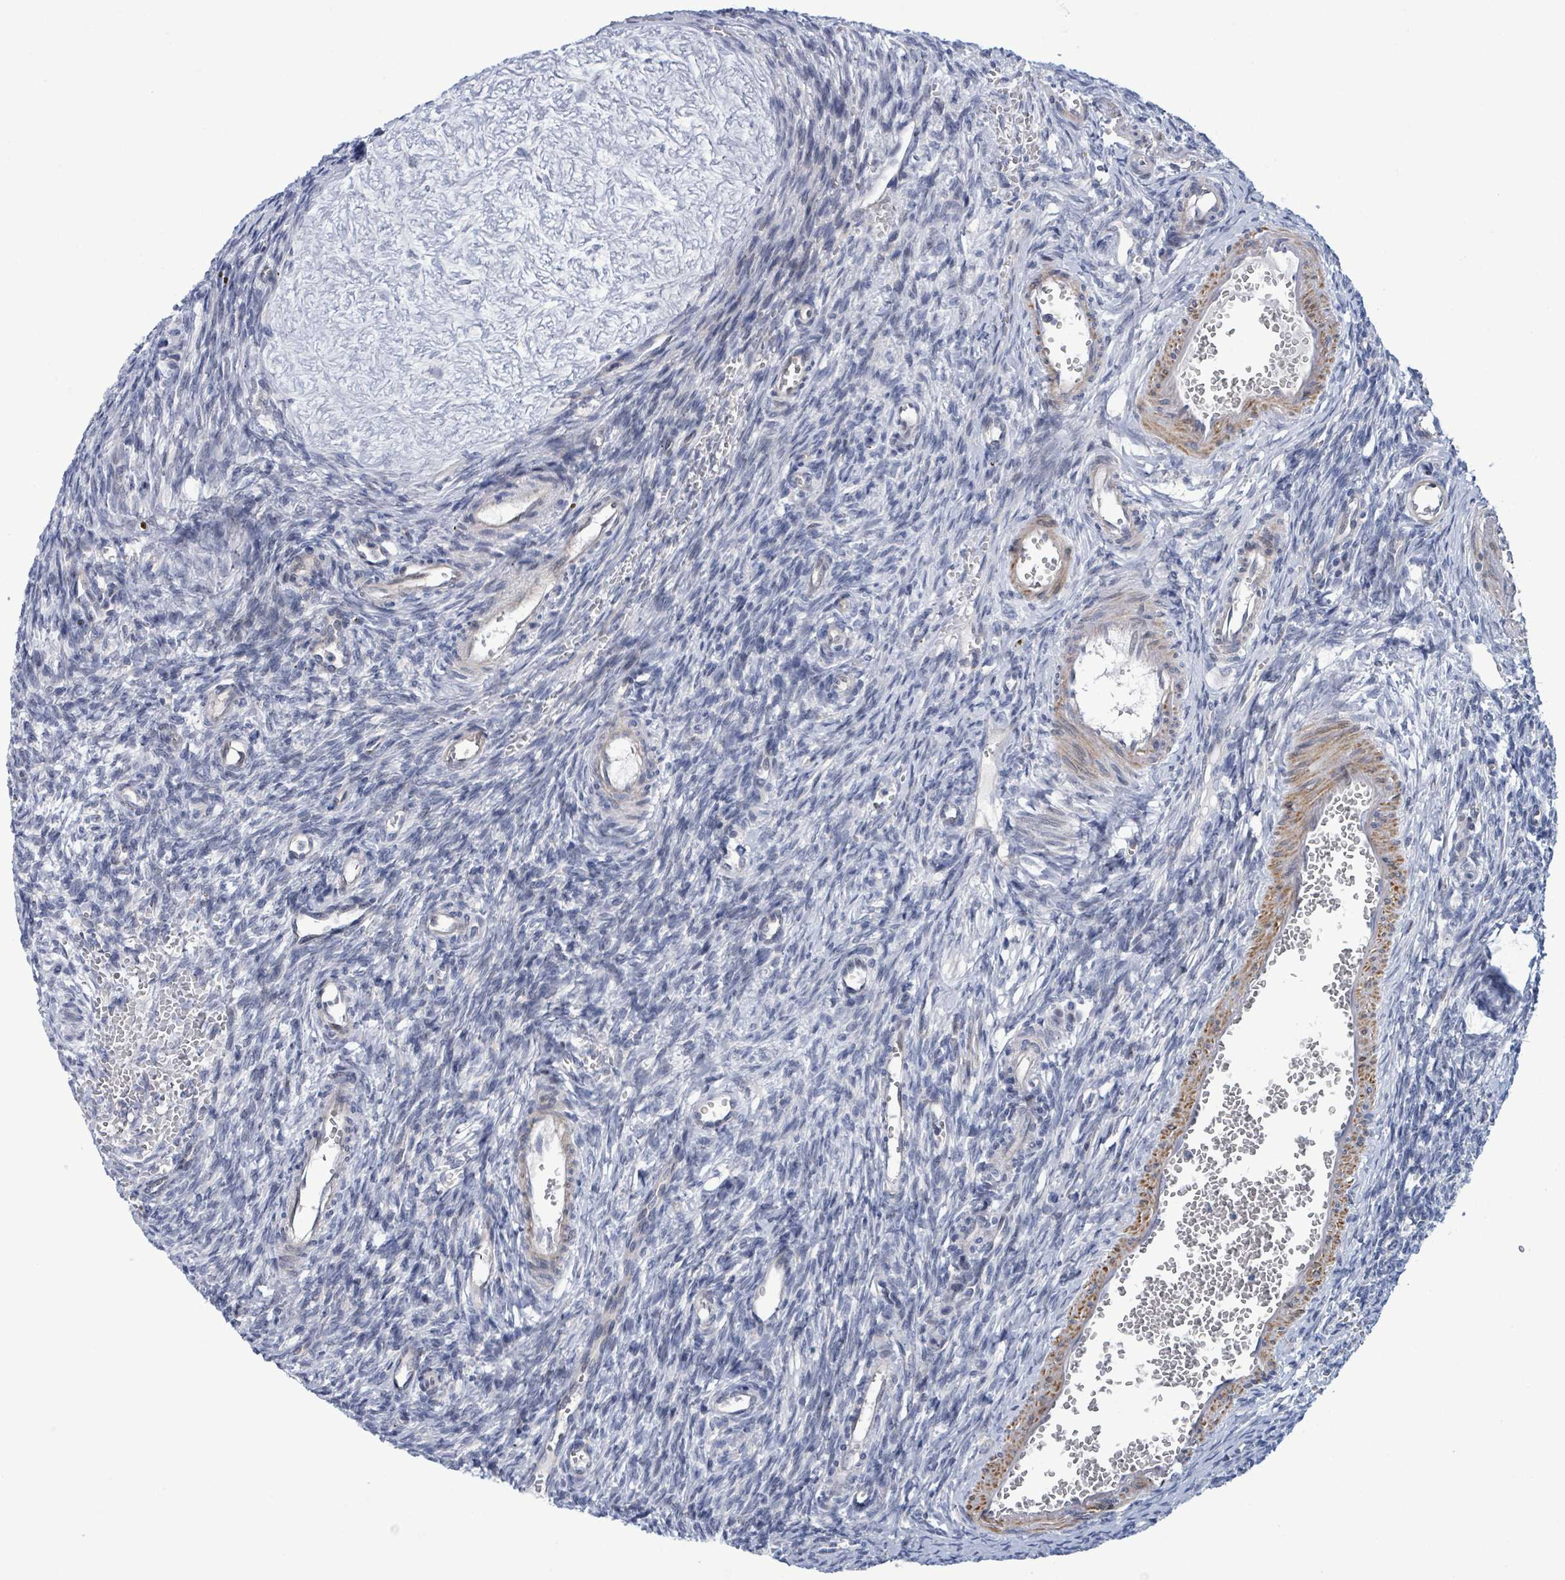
{"staining": {"intensity": "negative", "quantity": "none", "location": "none"}, "tissue": "ovary", "cell_type": "Follicle cells", "image_type": "normal", "snomed": [{"axis": "morphology", "description": "Normal tissue, NOS"}, {"axis": "topography", "description": "Ovary"}], "caption": "The IHC photomicrograph has no significant positivity in follicle cells of ovary.", "gene": "C9orf152", "patient": {"sex": "female", "age": 39}}